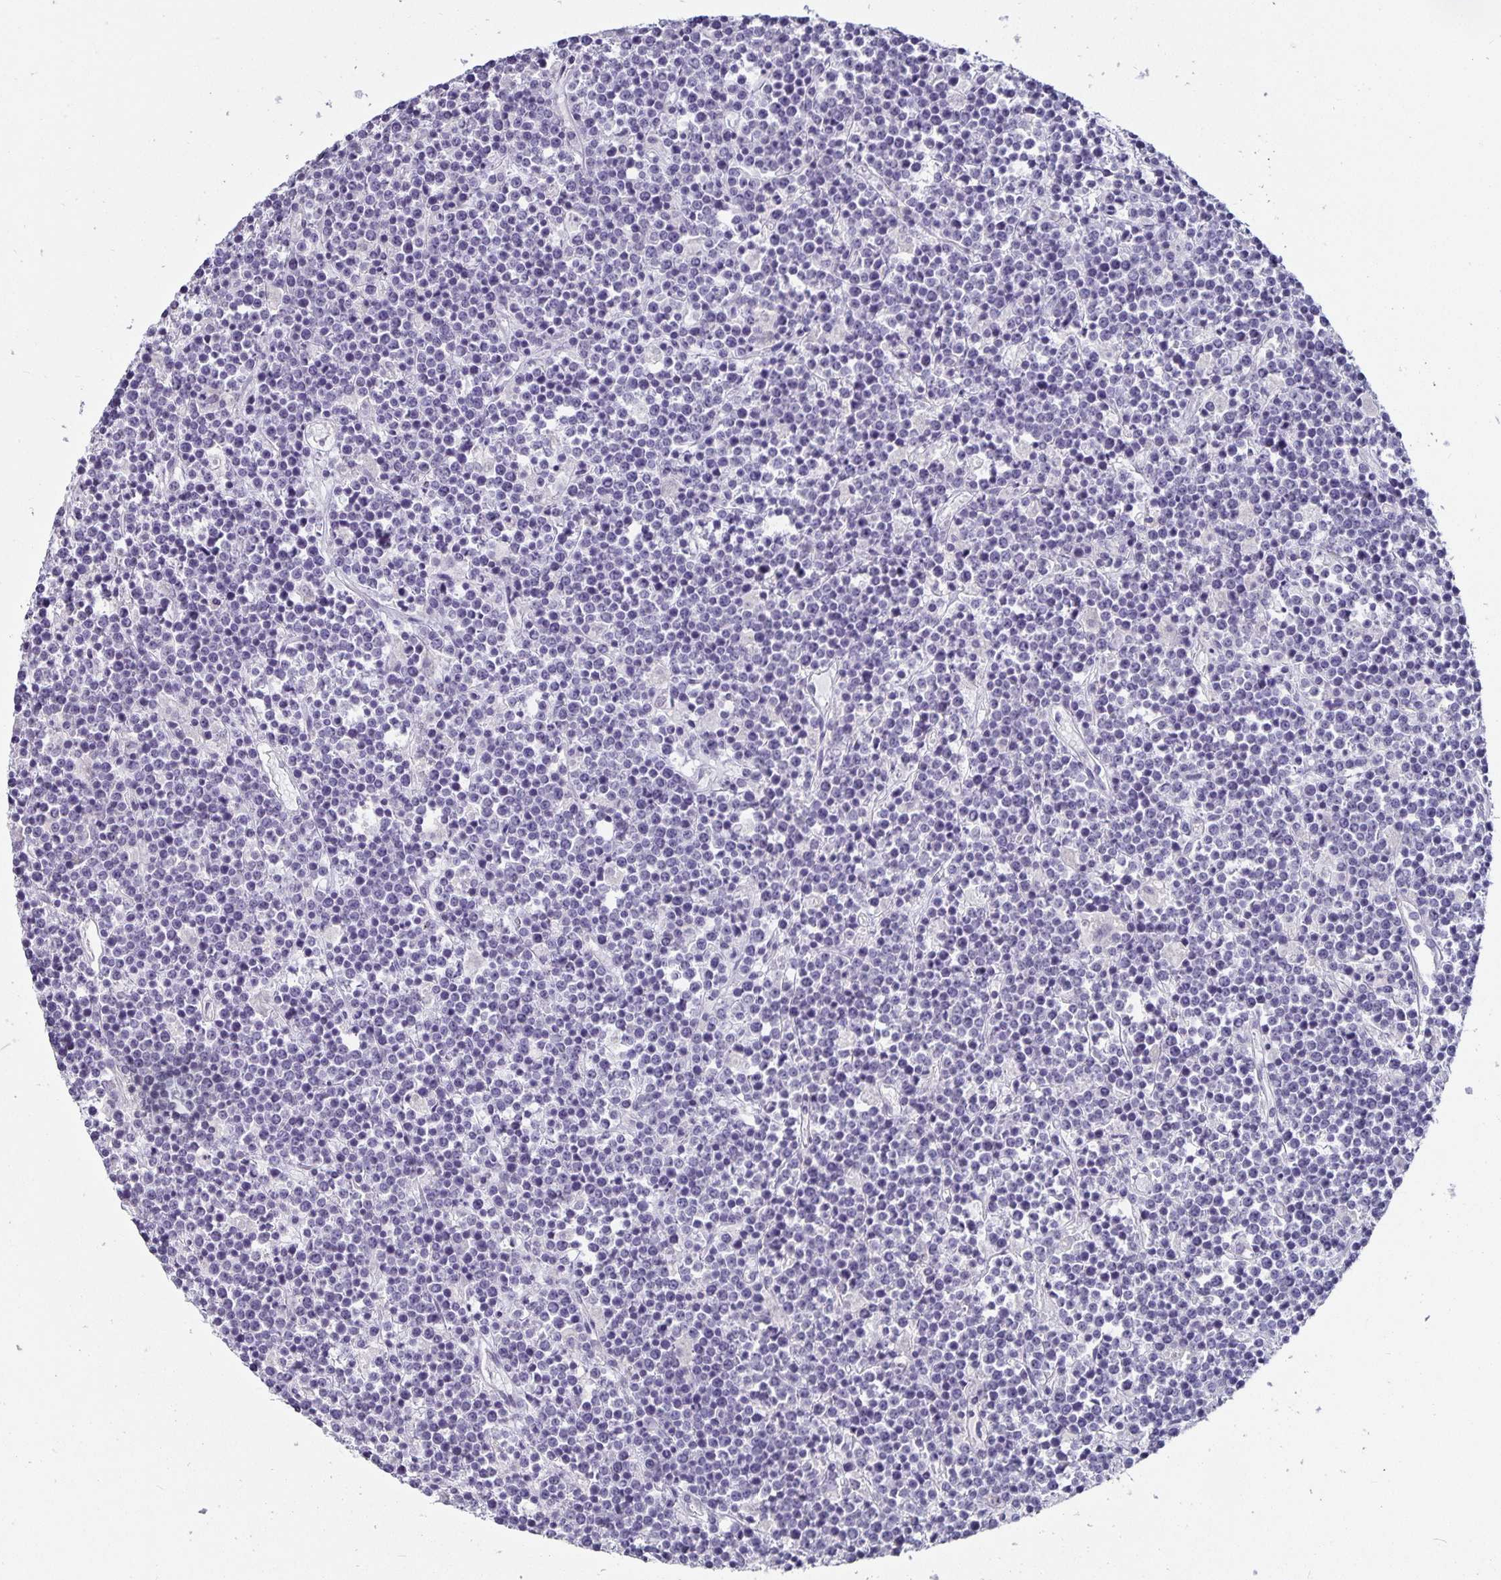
{"staining": {"intensity": "negative", "quantity": "none", "location": "none"}, "tissue": "lymphoma", "cell_type": "Tumor cells", "image_type": "cancer", "snomed": [{"axis": "morphology", "description": "Malignant lymphoma, non-Hodgkin's type, High grade"}, {"axis": "topography", "description": "Ovary"}], "caption": "Image shows no significant protein expression in tumor cells of high-grade malignant lymphoma, non-Hodgkin's type.", "gene": "CA12", "patient": {"sex": "female", "age": 56}}